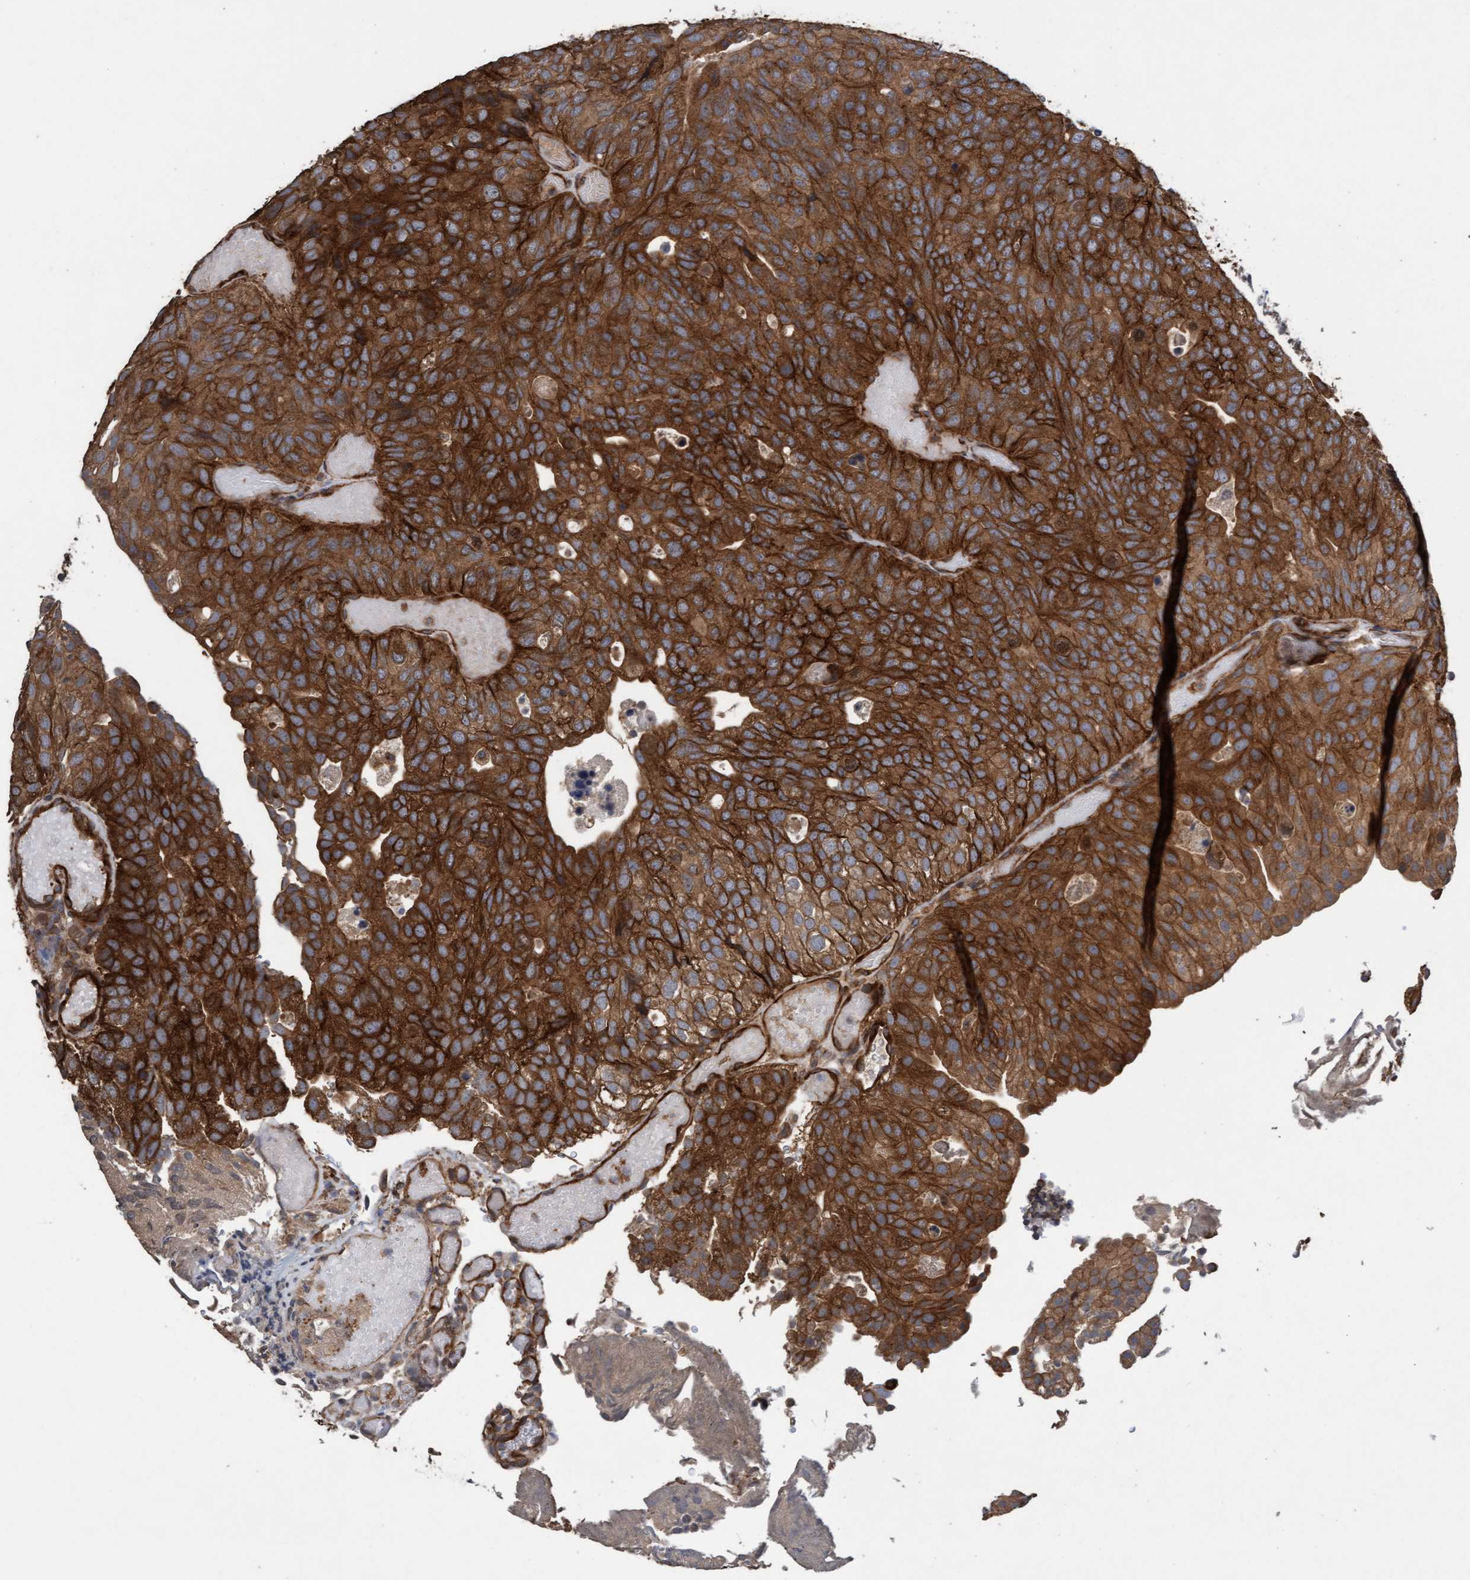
{"staining": {"intensity": "strong", "quantity": ">75%", "location": "cytoplasmic/membranous"}, "tissue": "urothelial cancer", "cell_type": "Tumor cells", "image_type": "cancer", "snomed": [{"axis": "morphology", "description": "Urothelial carcinoma, Low grade"}, {"axis": "topography", "description": "Urinary bladder"}], "caption": "Brown immunohistochemical staining in human urothelial cancer demonstrates strong cytoplasmic/membranous staining in about >75% of tumor cells.", "gene": "CDC42EP4", "patient": {"sex": "male", "age": 78}}